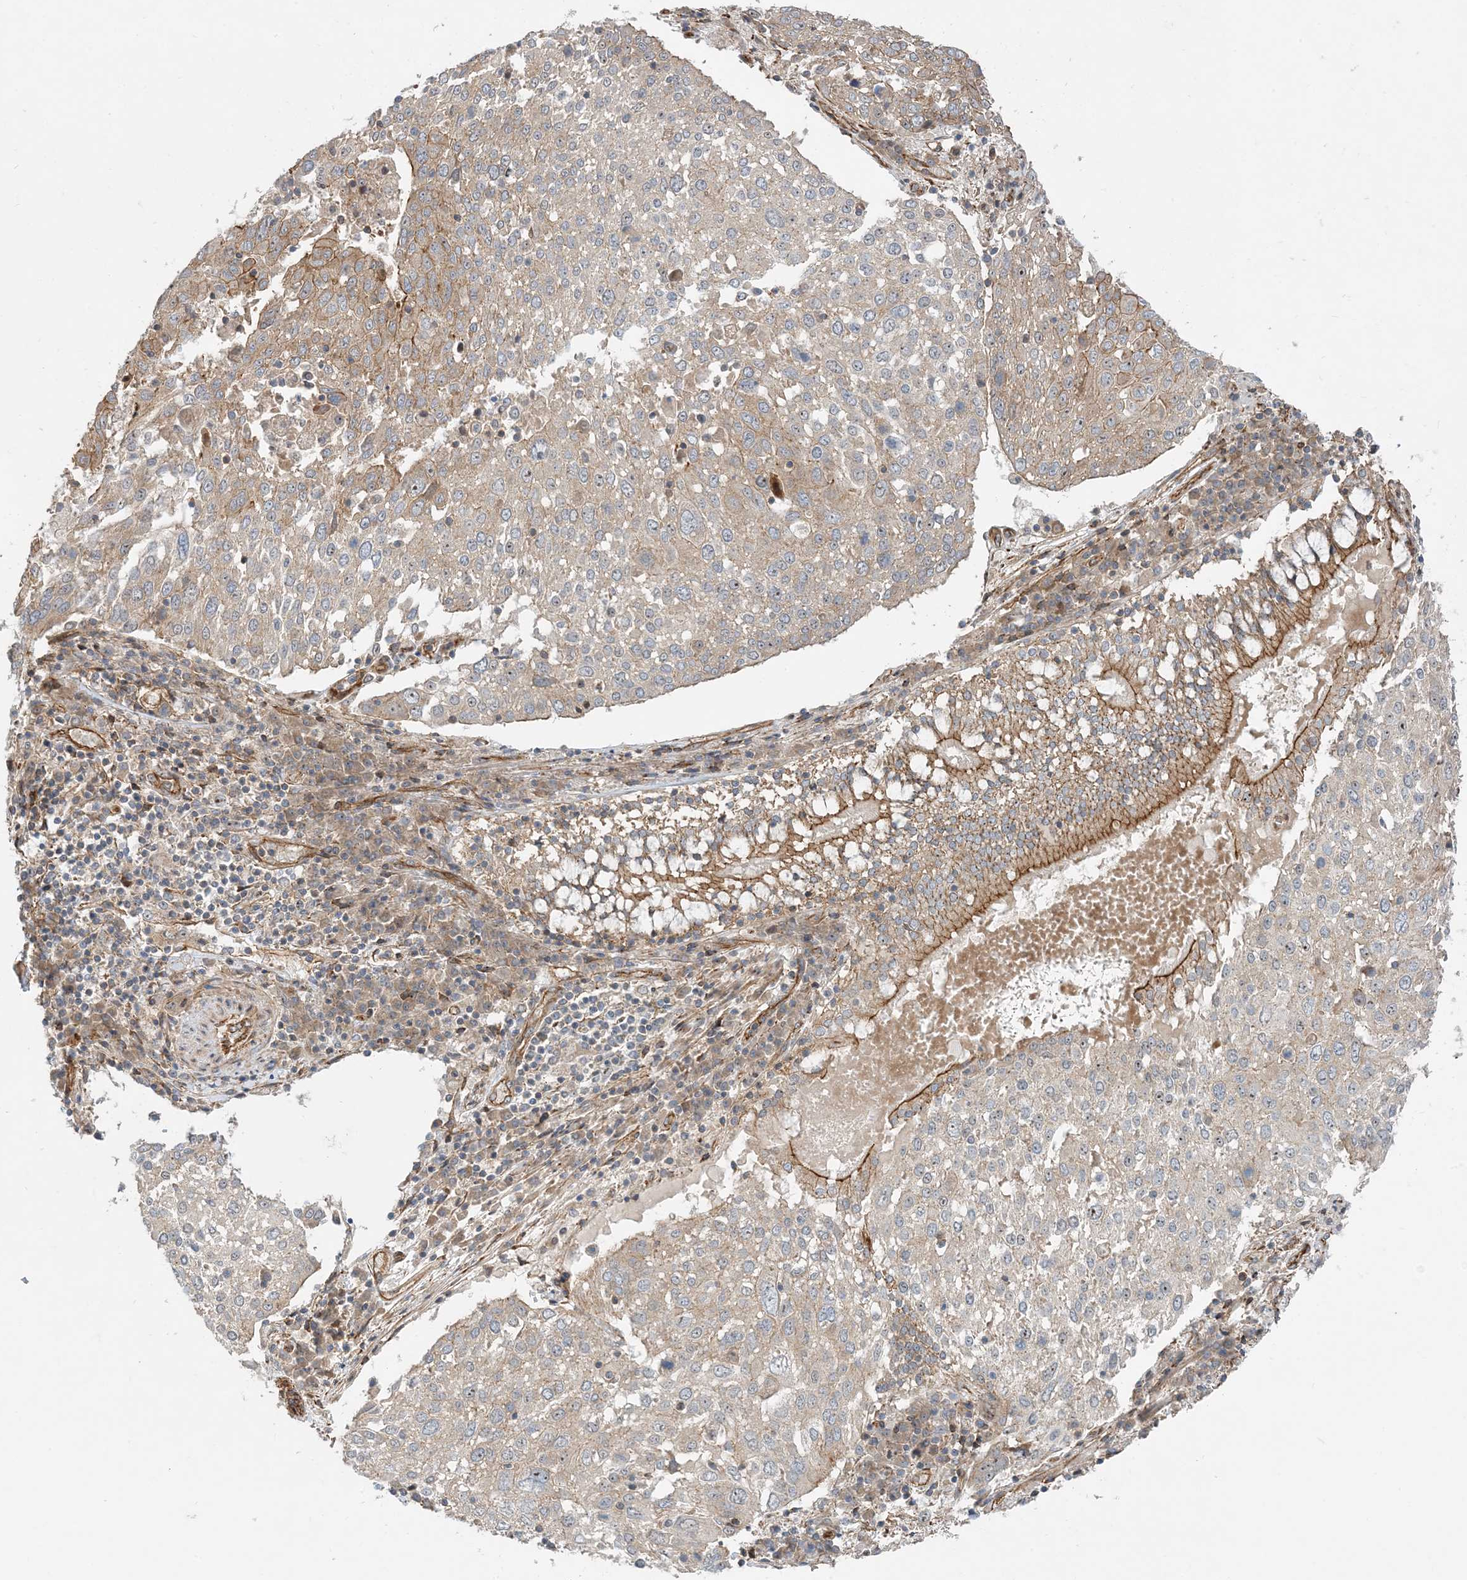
{"staining": {"intensity": "moderate", "quantity": "<25%", "location": "cytoplasmic/membranous"}, "tissue": "lung cancer", "cell_type": "Tumor cells", "image_type": "cancer", "snomed": [{"axis": "morphology", "description": "Squamous cell carcinoma, NOS"}, {"axis": "topography", "description": "Lung"}], "caption": "Immunohistochemical staining of human lung cancer displays low levels of moderate cytoplasmic/membranous protein positivity in about <25% of tumor cells.", "gene": "MYL5", "patient": {"sex": "male", "age": 65}}